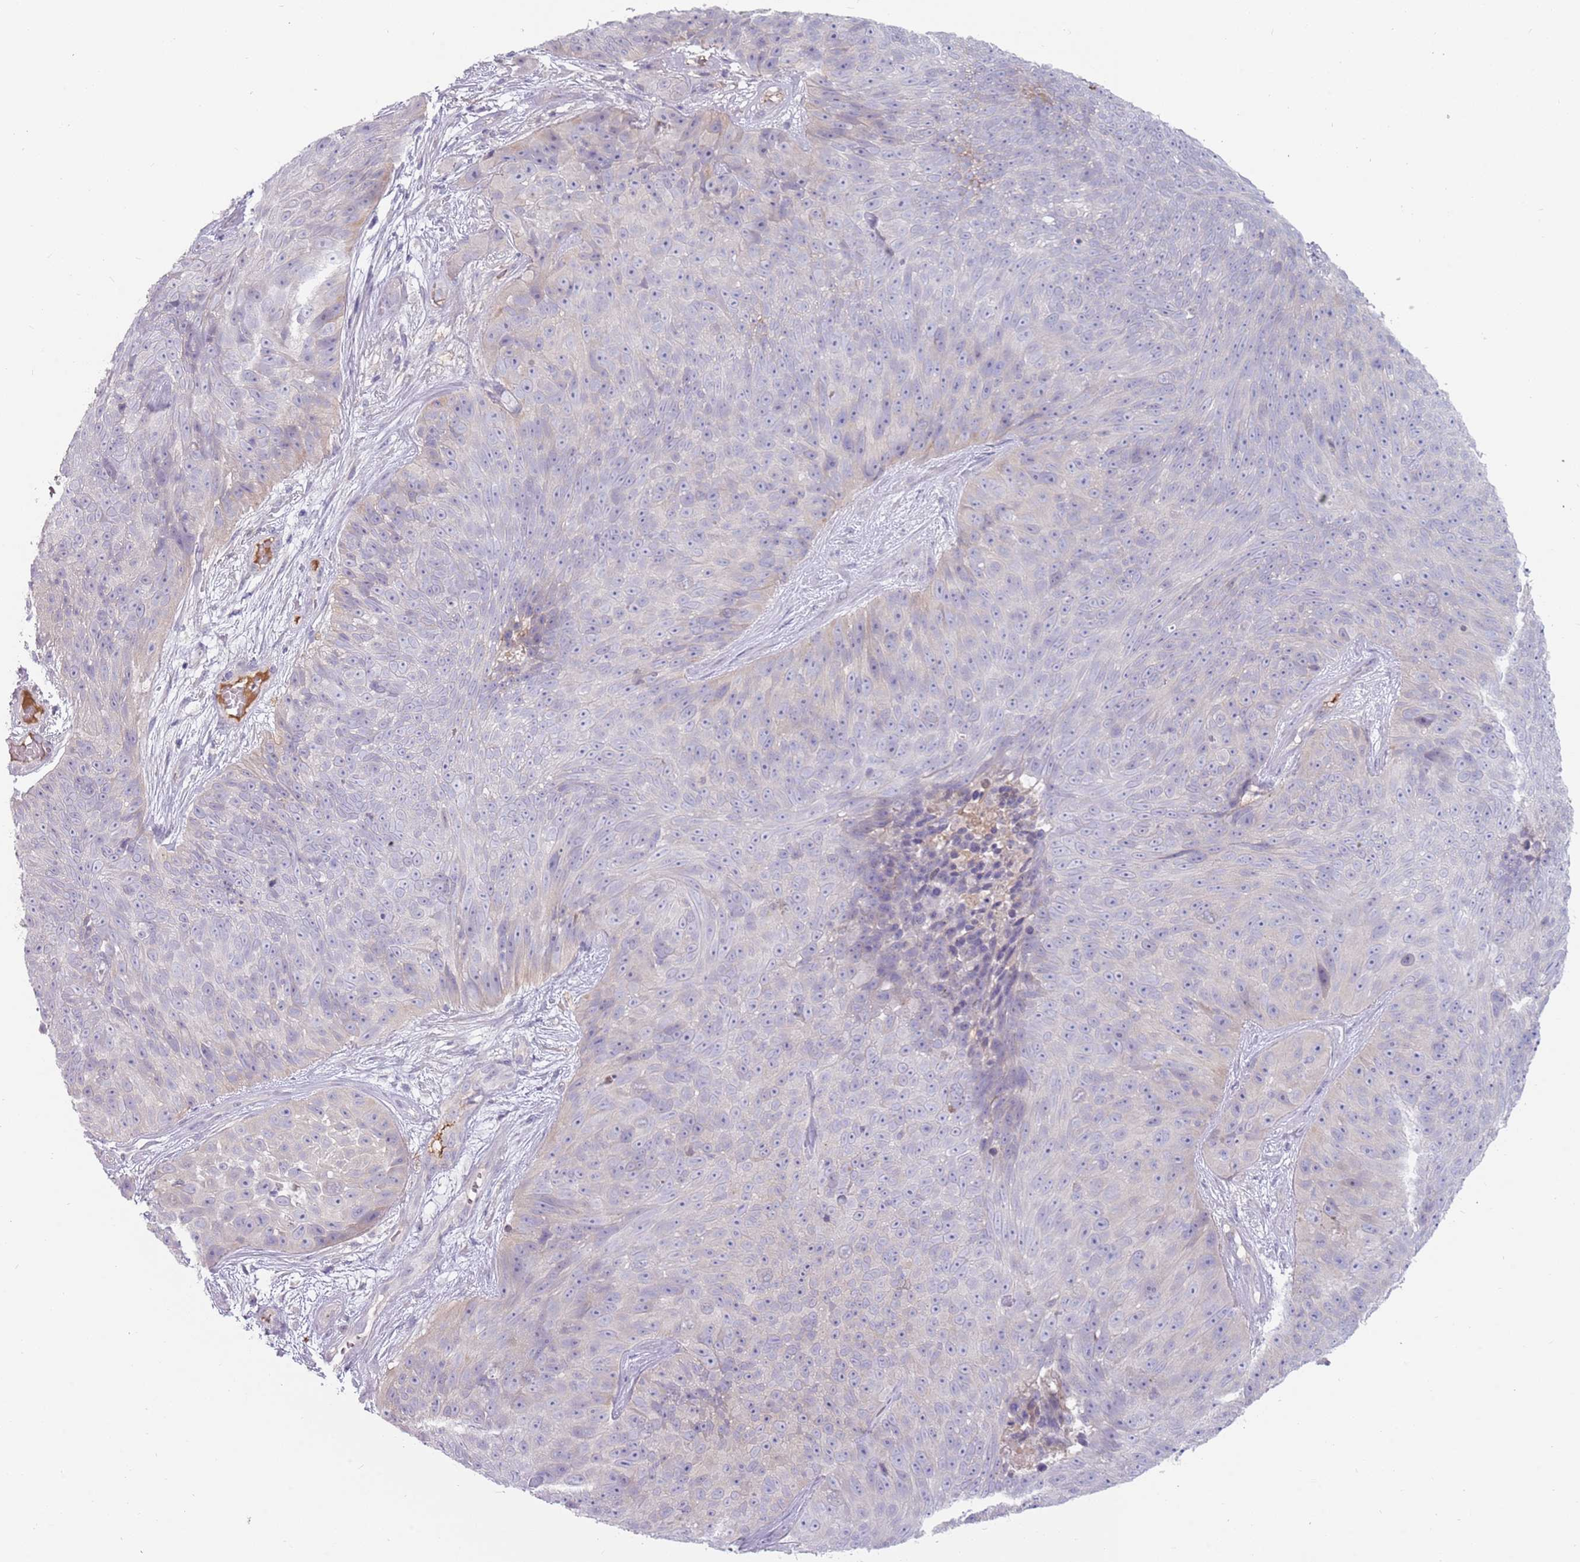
{"staining": {"intensity": "negative", "quantity": "none", "location": "none"}, "tissue": "skin cancer", "cell_type": "Tumor cells", "image_type": "cancer", "snomed": [{"axis": "morphology", "description": "Squamous cell carcinoma, NOS"}, {"axis": "topography", "description": "Skin"}], "caption": "A high-resolution micrograph shows IHC staining of skin cancer (squamous cell carcinoma), which reveals no significant positivity in tumor cells.", "gene": "DDX4", "patient": {"sex": "female", "age": 87}}